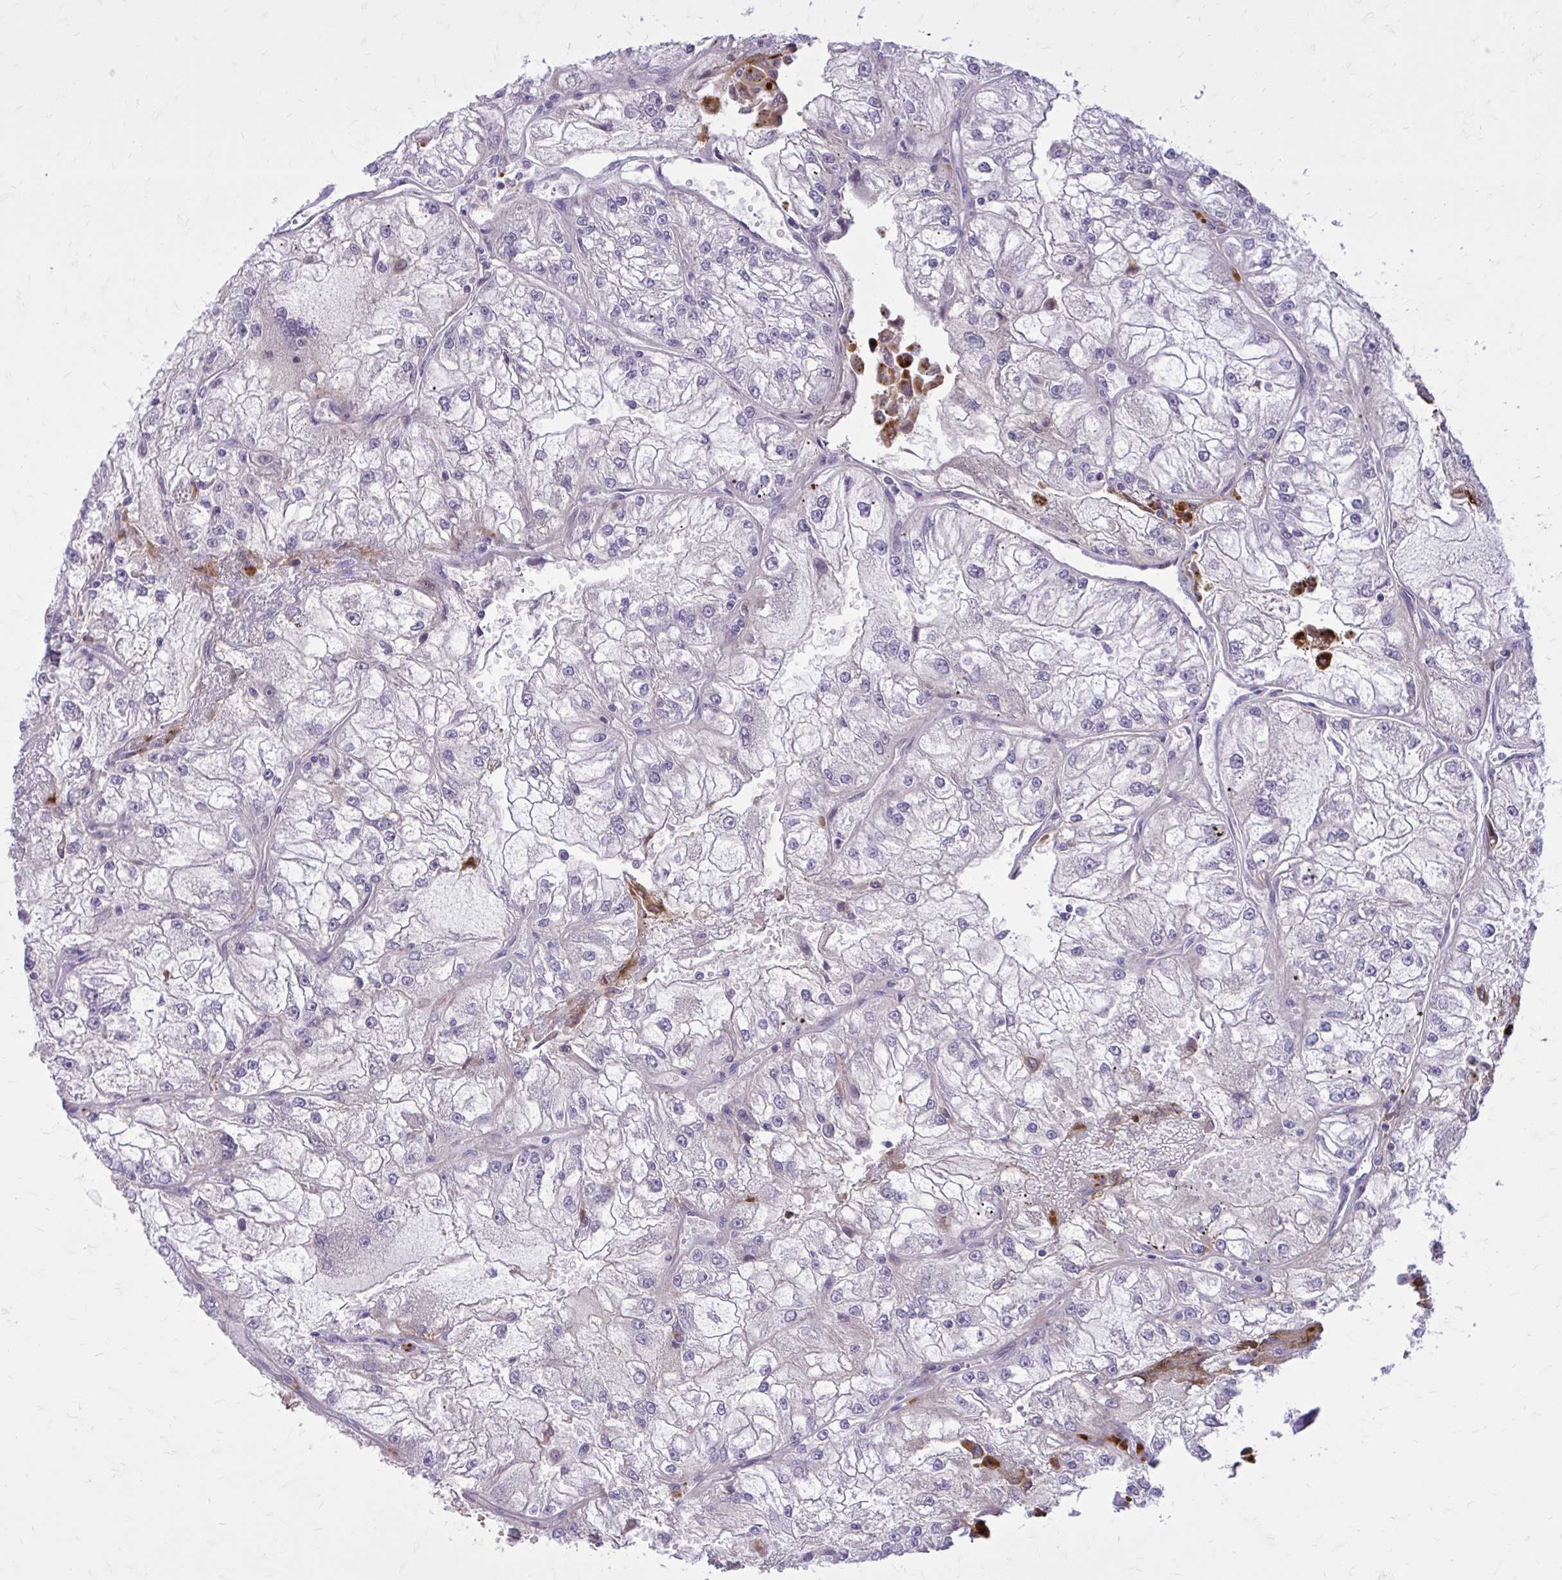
{"staining": {"intensity": "negative", "quantity": "none", "location": "none"}, "tissue": "renal cancer", "cell_type": "Tumor cells", "image_type": "cancer", "snomed": [{"axis": "morphology", "description": "Adenocarcinoma, NOS"}, {"axis": "topography", "description": "Kidney"}], "caption": "Histopathology image shows no significant protein positivity in tumor cells of renal adenocarcinoma.", "gene": "FAP", "patient": {"sex": "female", "age": 72}}